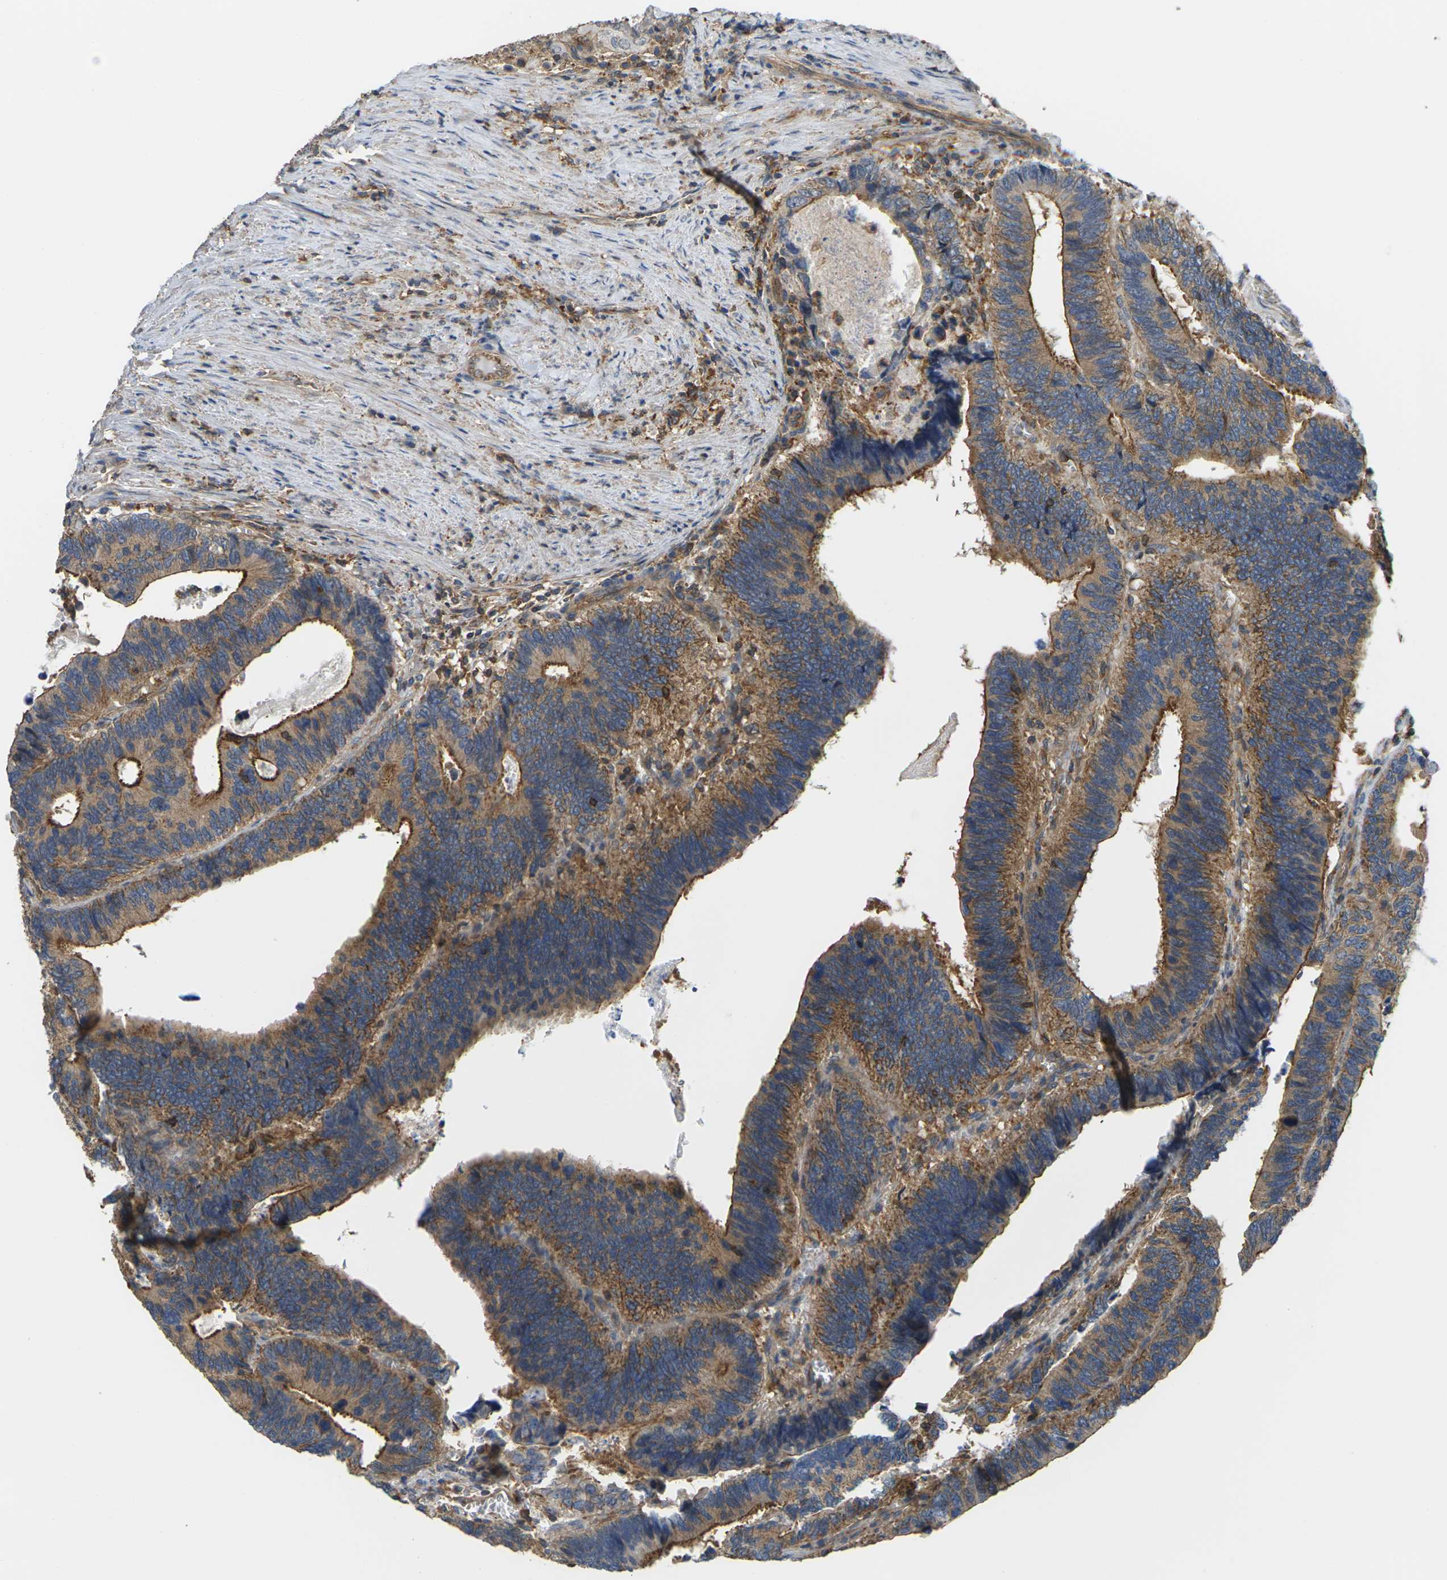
{"staining": {"intensity": "moderate", "quantity": ">75%", "location": "cytoplasmic/membranous"}, "tissue": "colorectal cancer", "cell_type": "Tumor cells", "image_type": "cancer", "snomed": [{"axis": "morphology", "description": "Adenocarcinoma, NOS"}, {"axis": "topography", "description": "Colon"}], "caption": "Brown immunohistochemical staining in human colorectal cancer (adenocarcinoma) reveals moderate cytoplasmic/membranous expression in approximately >75% of tumor cells.", "gene": "IQGAP1", "patient": {"sex": "male", "age": 72}}